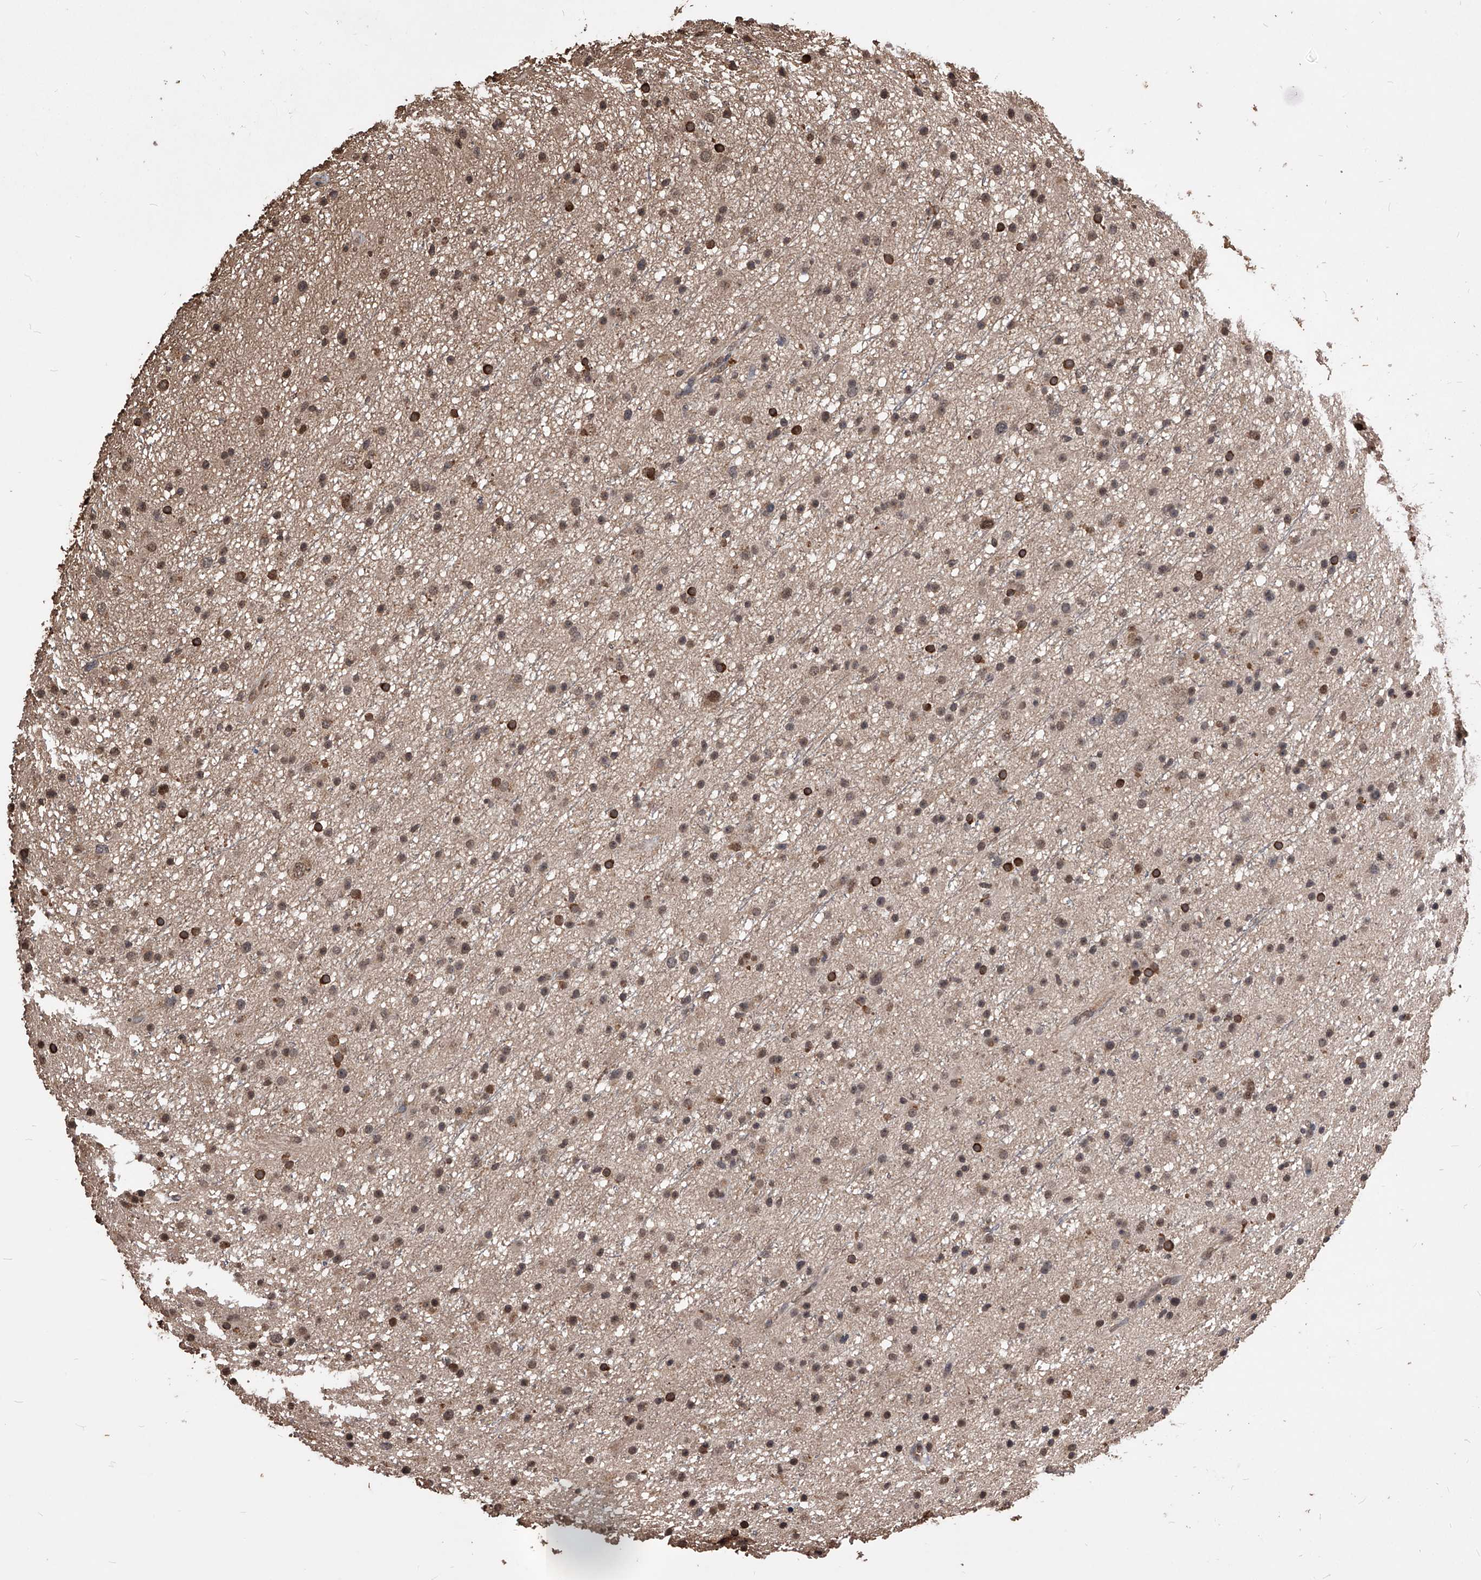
{"staining": {"intensity": "moderate", "quantity": ">75%", "location": "cytoplasmic/membranous,nuclear"}, "tissue": "glioma", "cell_type": "Tumor cells", "image_type": "cancer", "snomed": [{"axis": "morphology", "description": "Glioma, malignant, Low grade"}, {"axis": "topography", "description": "Cerebral cortex"}], "caption": "A medium amount of moderate cytoplasmic/membranous and nuclear expression is identified in about >75% of tumor cells in glioma tissue.", "gene": "ID1", "patient": {"sex": "female", "age": 39}}